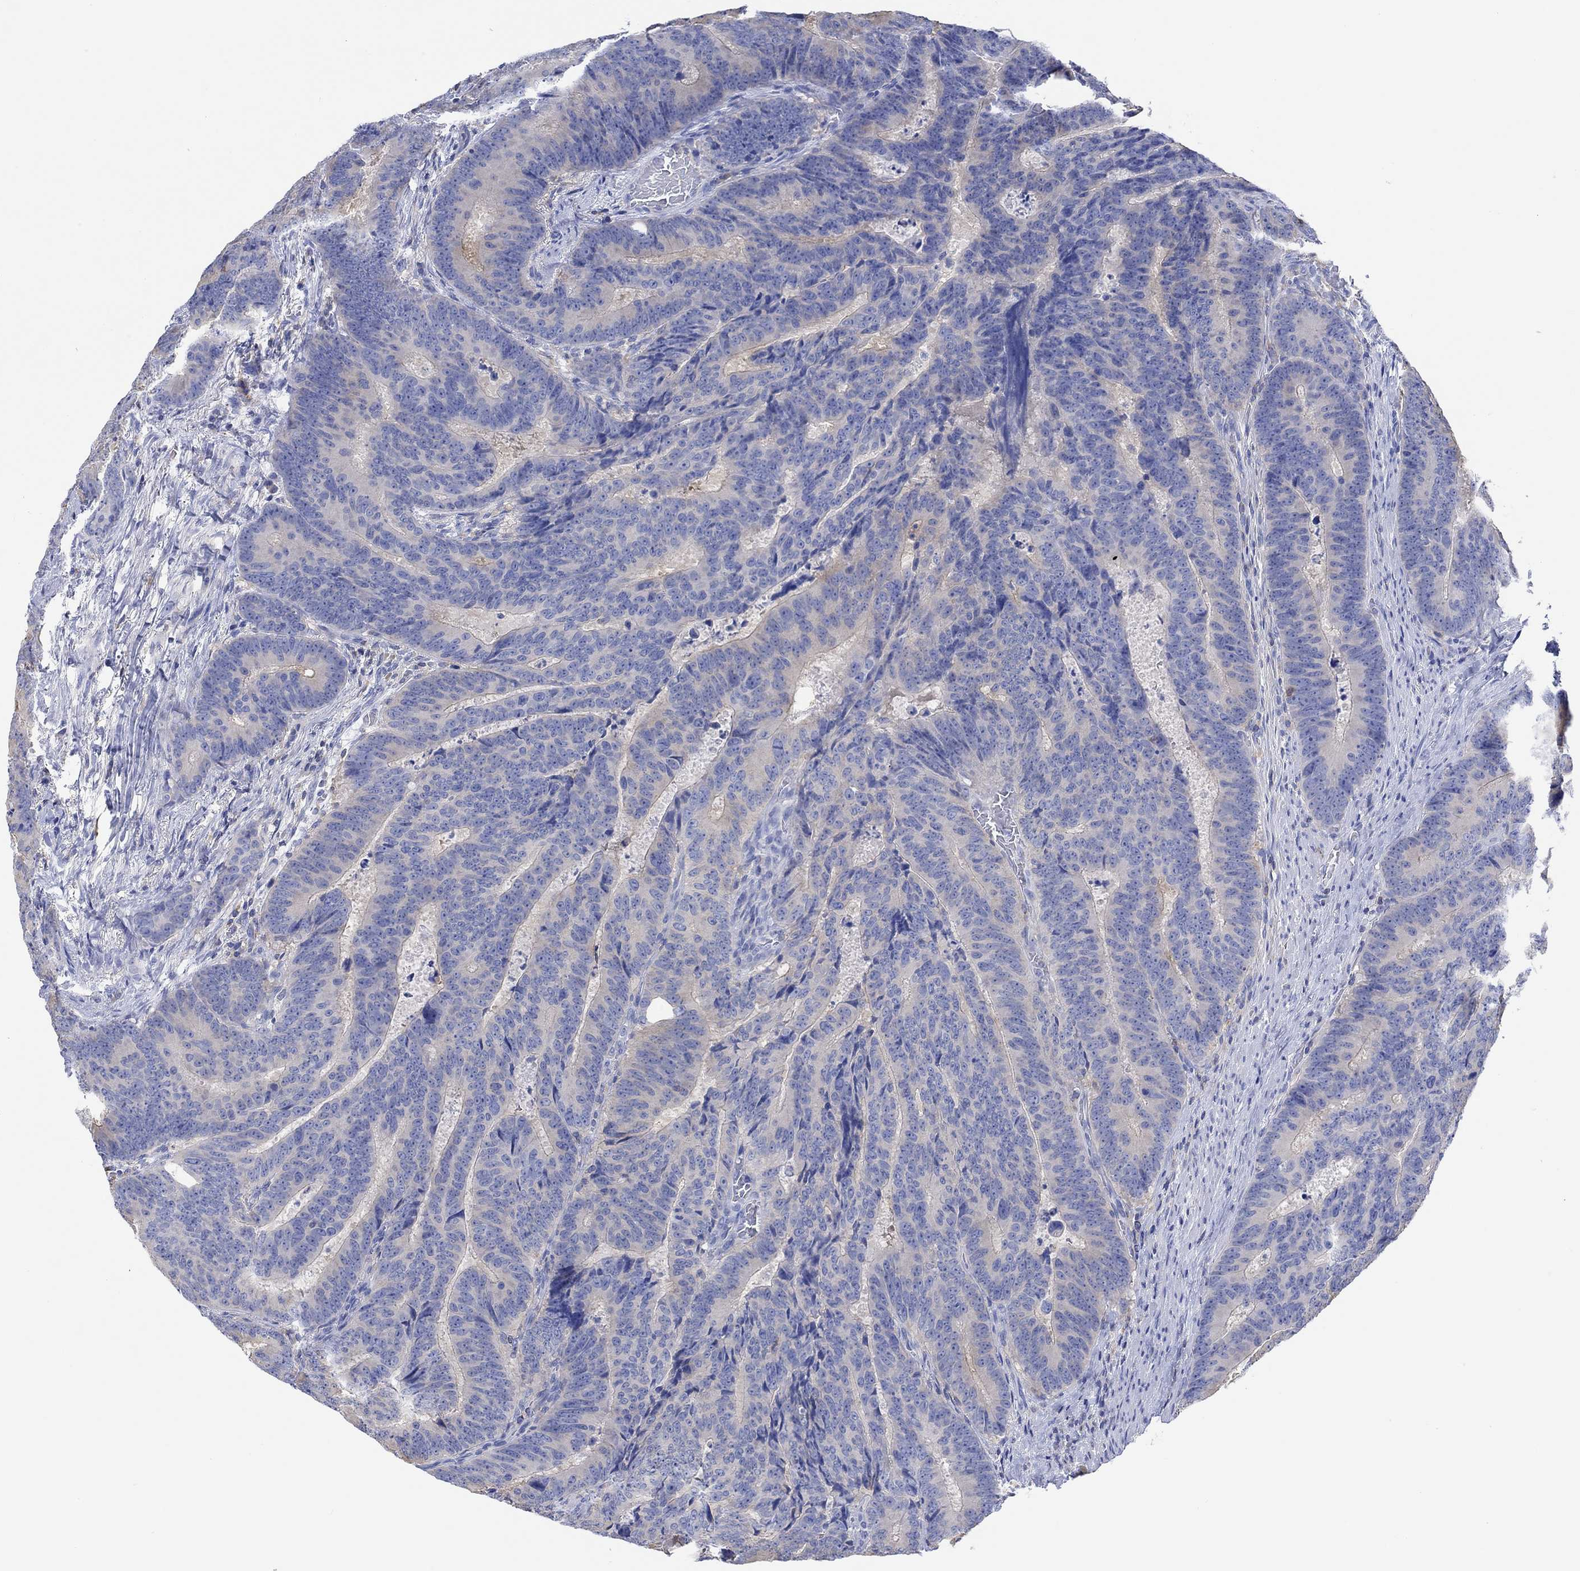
{"staining": {"intensity": "negative", "quantity": "none", "location": "none"}, "tissue": "colorectal cancer", "cell_type": "Tumor cells", "image_type": "cancer", "snomed": [{"axis": "morphology", "description": "Adenocarcinoma, NOS"}, {"axis": "topography", "description": "Colon"}], "caption": "An immunohistochemistry (IHC) image of colorectal adenocarcinoma is shown. There is no staining in tumor cells of colorectal adenocarcinoma. (Stains: DAB (3,3'-diaminobenzidine) immunohistochemistry with hematoxylin counter stain, Microscopy: brightfield microscopy at high magnification).", "gene": "GCM1", "patient": {"sex": "female", "age": 82}}